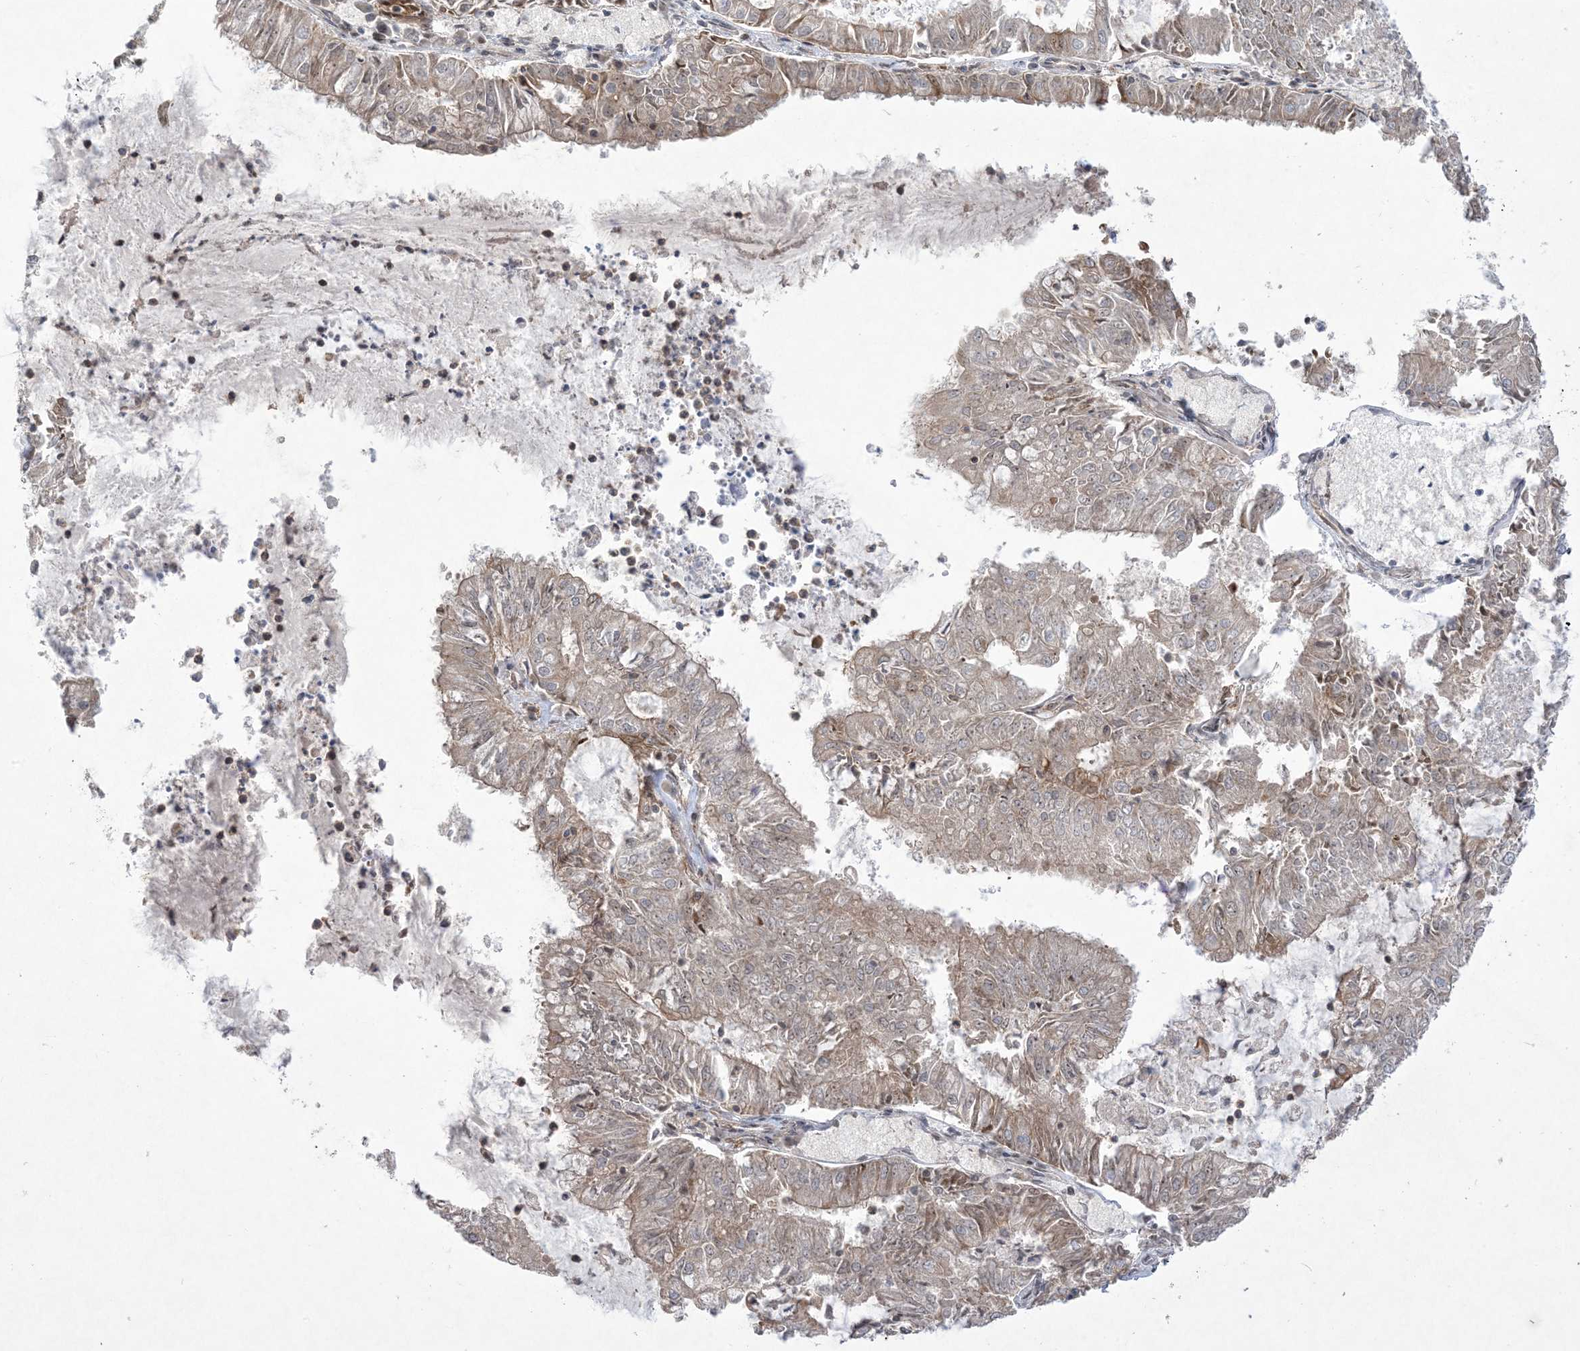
{"staining": {"intensity": "moderate", "quantity": ">75%", "location": "cytoplasmic/membranous"}, "tissue": "endometrial cancer", "cell_type": "Tumor cells", "image_type": "cancer", "snomed": [{"axis": "morphology", "description": "Adenocarcinoma, NOS"}, {"axis": "topography", "description": "Endometrium"}], "caption": "Protein staining by immunohistochemistry shows moderate cytoplasmic/membranous positivity in about >75% of tumor cells in endometrial adenocarcinoma.", "gene": "SOGA3", "patient": {"sex": "female", "age": 57}}